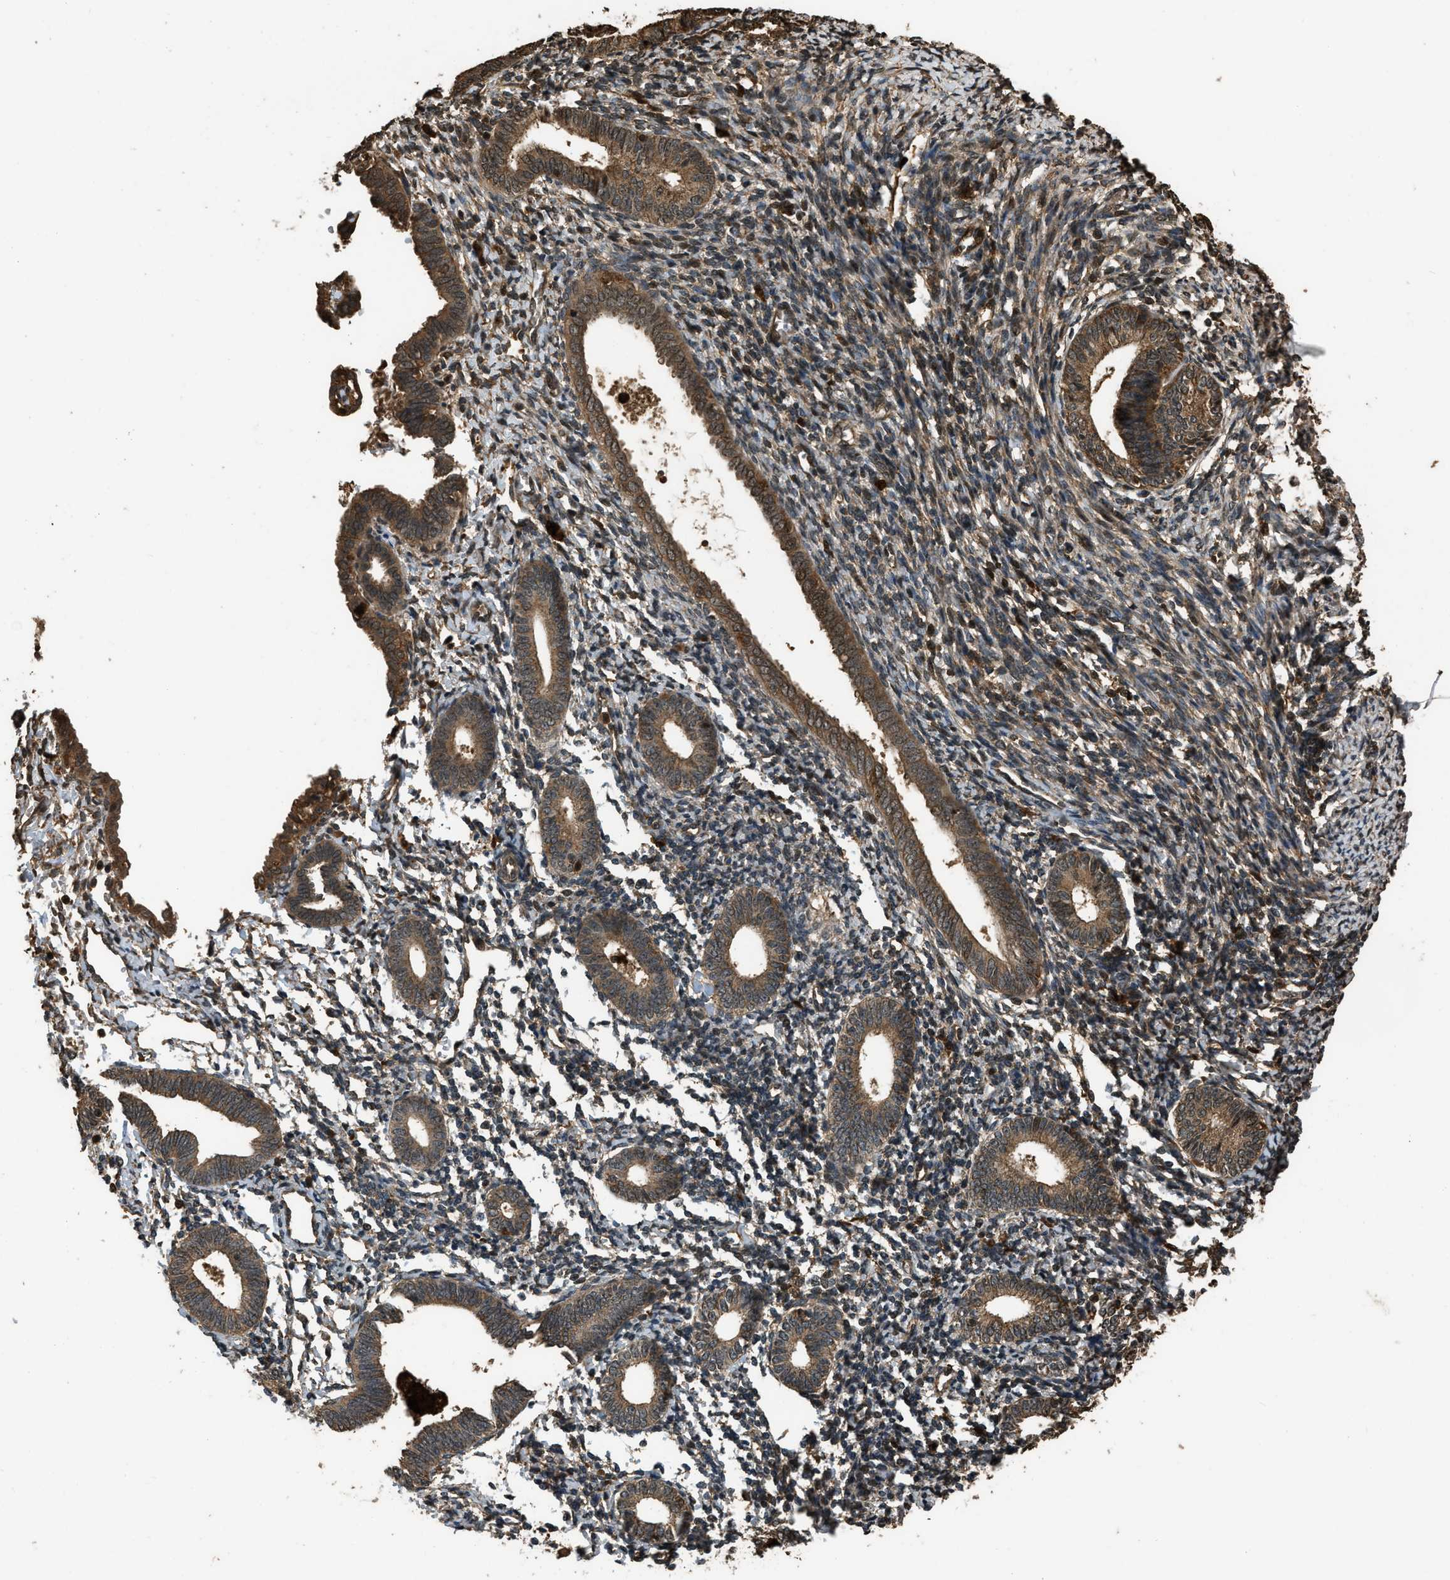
{"staining": {"intensity": "moderate", "quantity": "25%-75%", "location": "cytoplasmic/membranous"}, "tissue": "endometrium", "cell_type": "Cells in endometrial stroma", "image_type": "normal", "snomed": [{"axis": "morphology", "description": "Normal tissue, NOS"}, {"axis": "morphology", "description": "Adenocarcinoma, NOS"}, {"axis": "topography", "description": "Endometrium"}], "caption": "Cells in endometrial stroma show medium levels of moderate cytoplasmic/membranous staining in approximately 25%-75% of cells in normal human endometrium.", "gene": "RAP2A", "patient": {"sex": "female", "age": 57}}